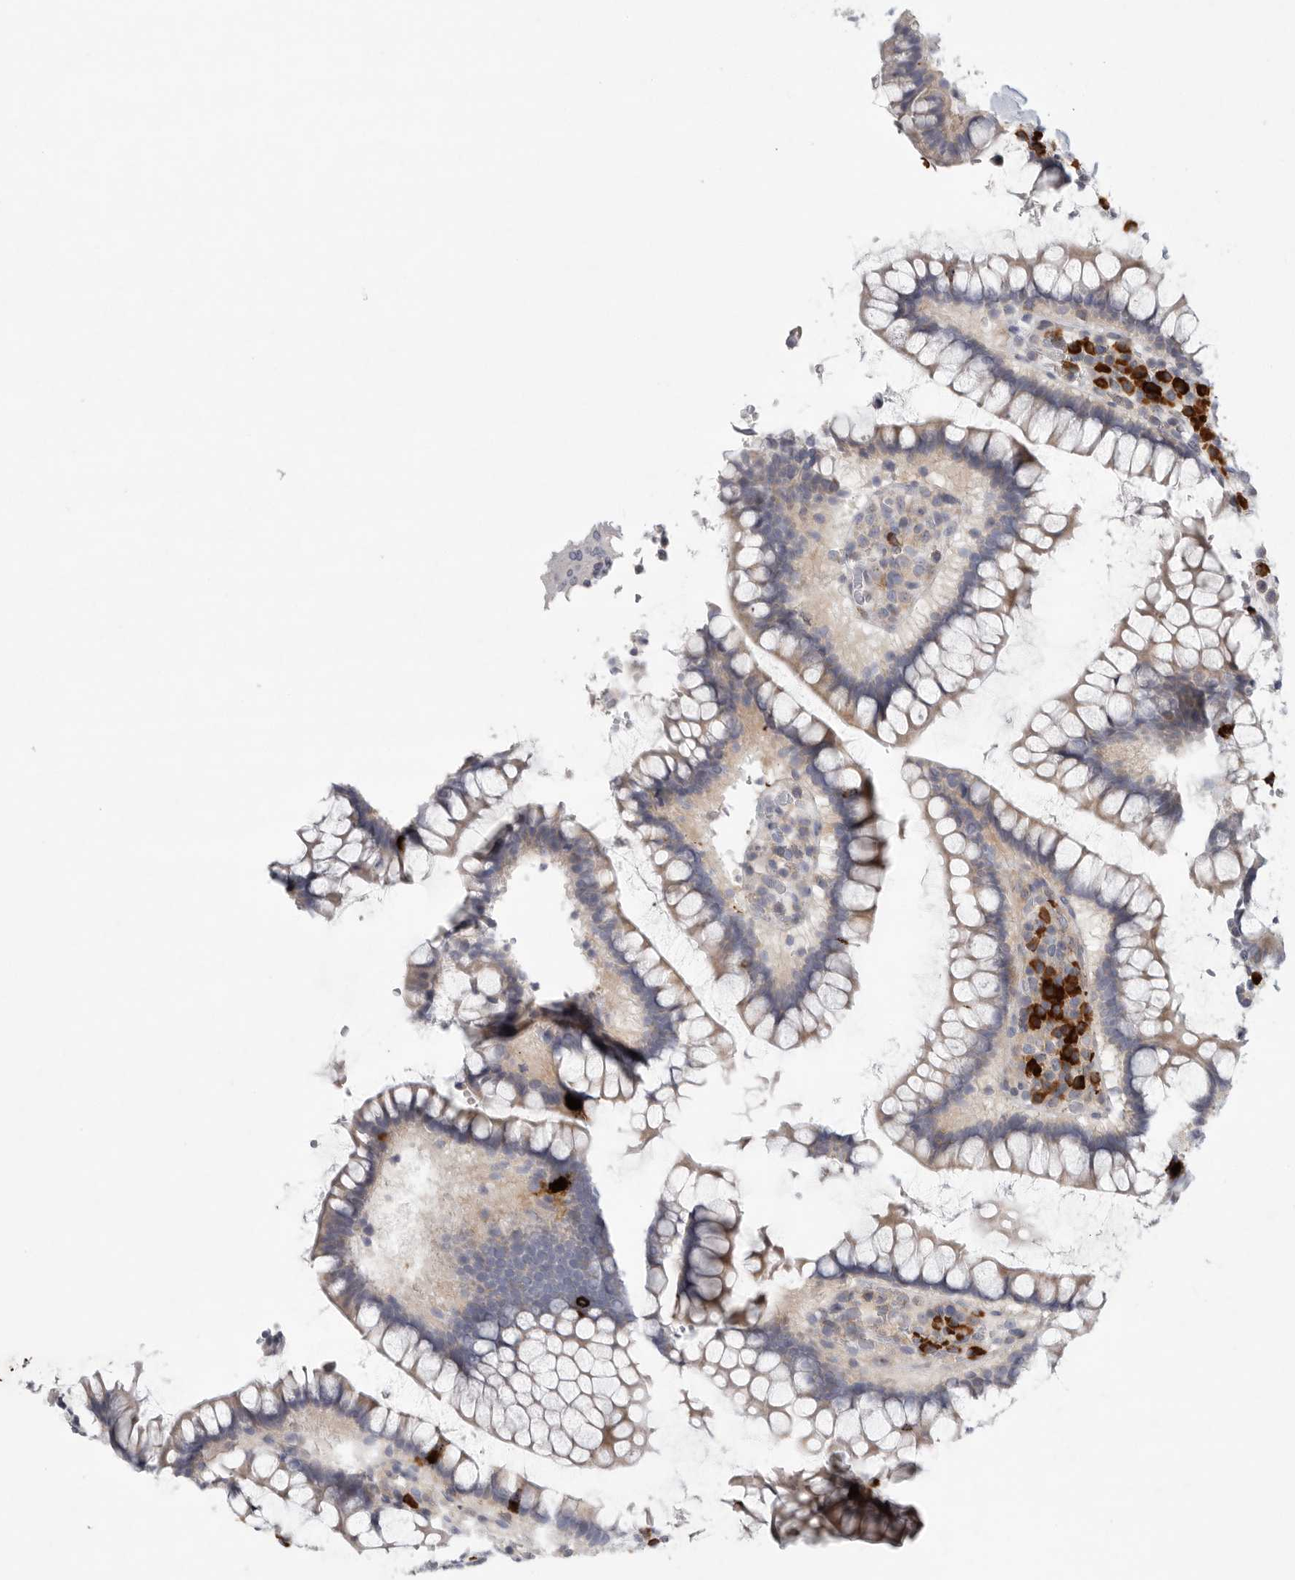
{"staining": {"intensity": "negative", "quantity": "none", "location": "none"}, "tissue": "colon", "cell_type": "Endothelial cells", "image_type": "normal", "snomed": [{"axis": "morphology", "description": "Normal tissue, NOS"}, {"axis": "topography", "description": "Colon"}], "caption": "Immunohistochemistry (IHC) image of normal colon: human colon stained with DAB reveals no significant protein positivity in endothelial cells.", "gene": "TMEM69", "patient": {"sex": "female", "age": 79}}